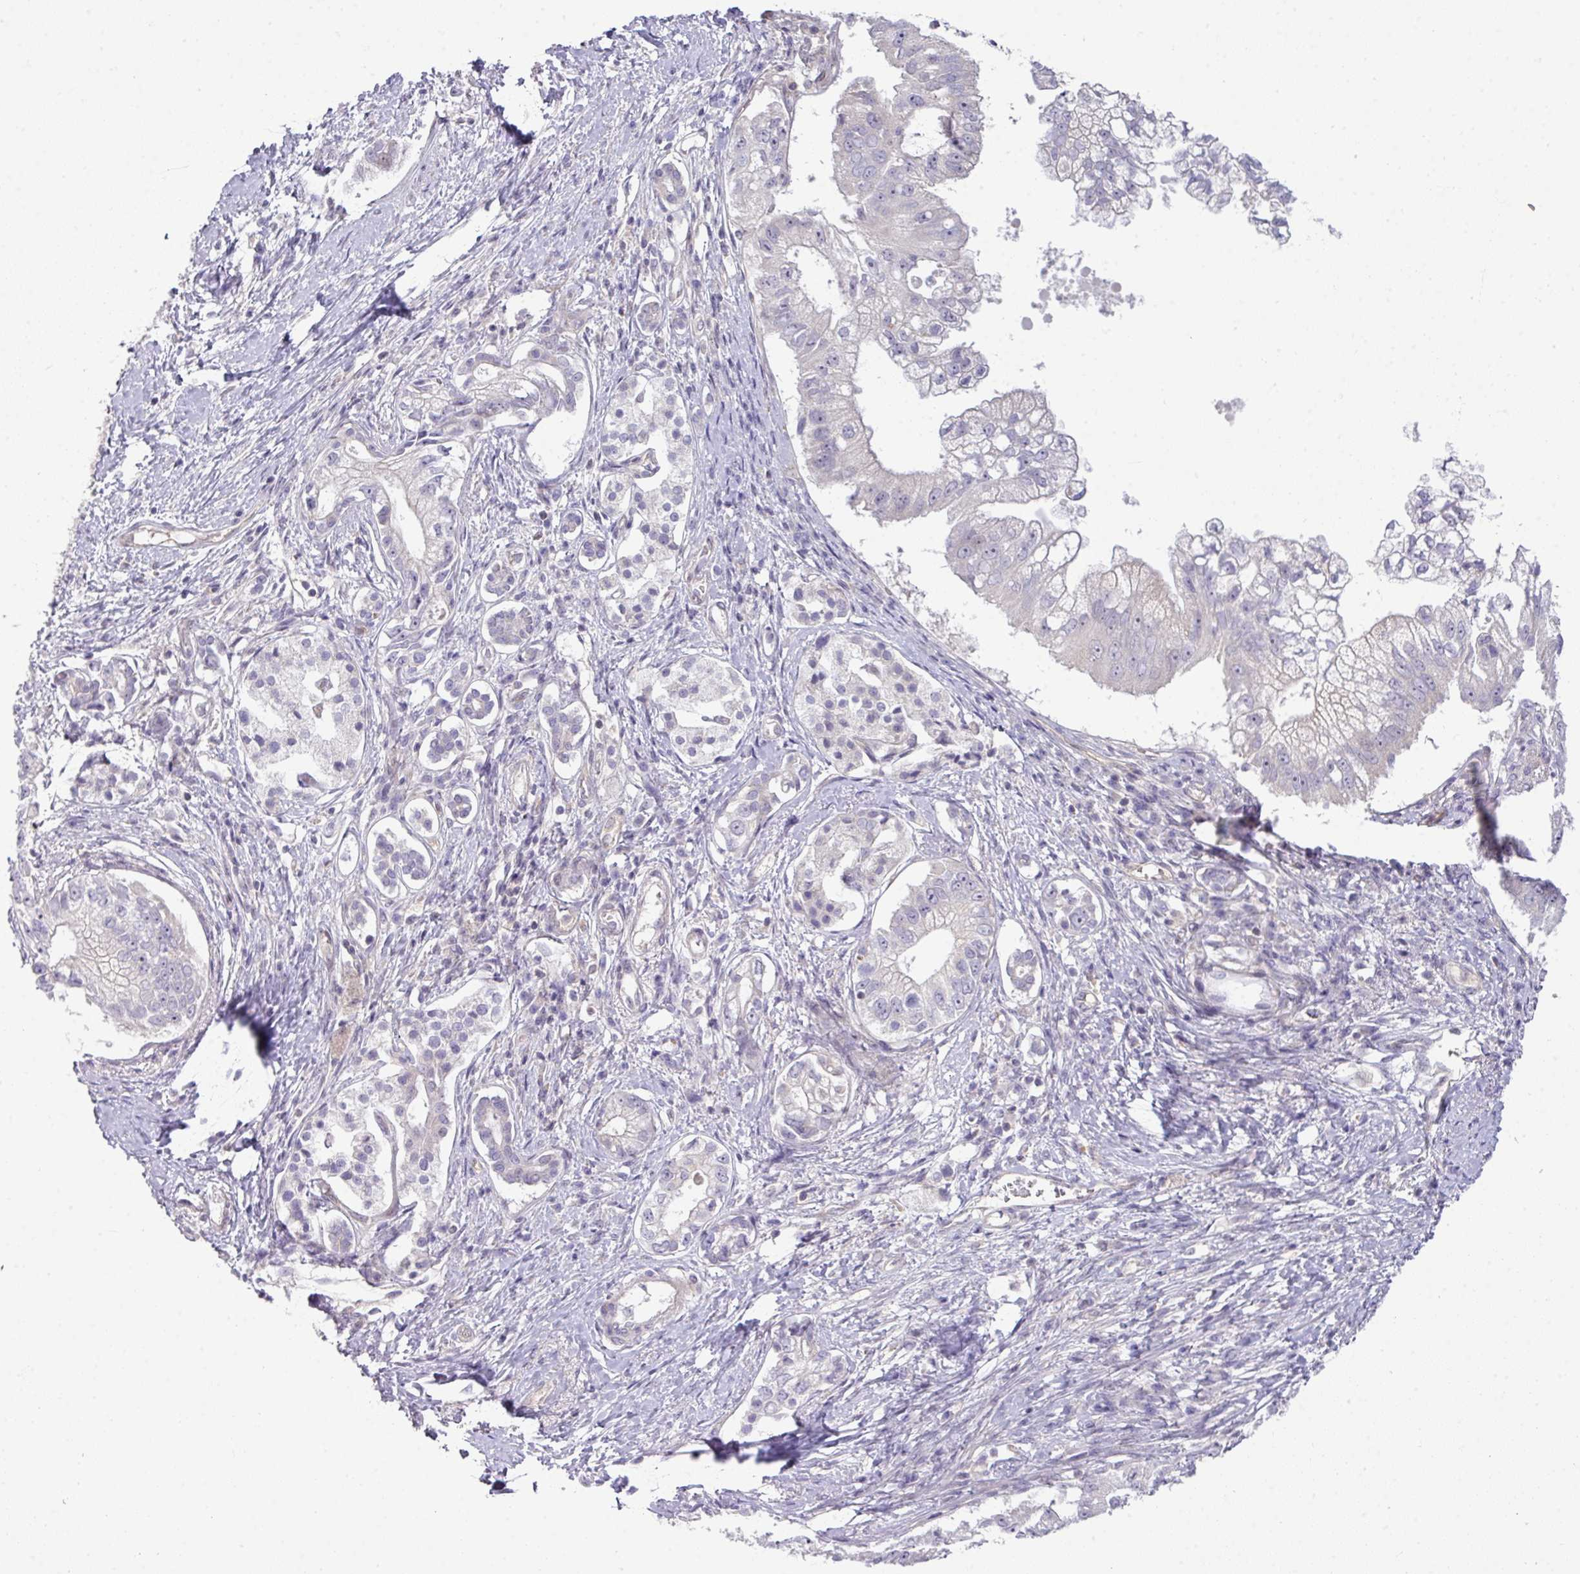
{"staining": {"intensity": "negative", "quantity": "none", "location": "none"}, "tissue": "pancreatic cancer", "cell_type": "Tumor cells", "image_type": "cancer", "snomed": [{"axis": "morphology", "description": "Adenocarcinoma, NOS"}, {"axis": "topography", "description": "Pancreas"}], "caption": "High power microscopy image of an immunohistochemistry micrograph of pancreatic cancer, revealing no significant expression in tumor cells.", "gene": "STAT5A", "patient": {"sex": "male", "age": 70}}